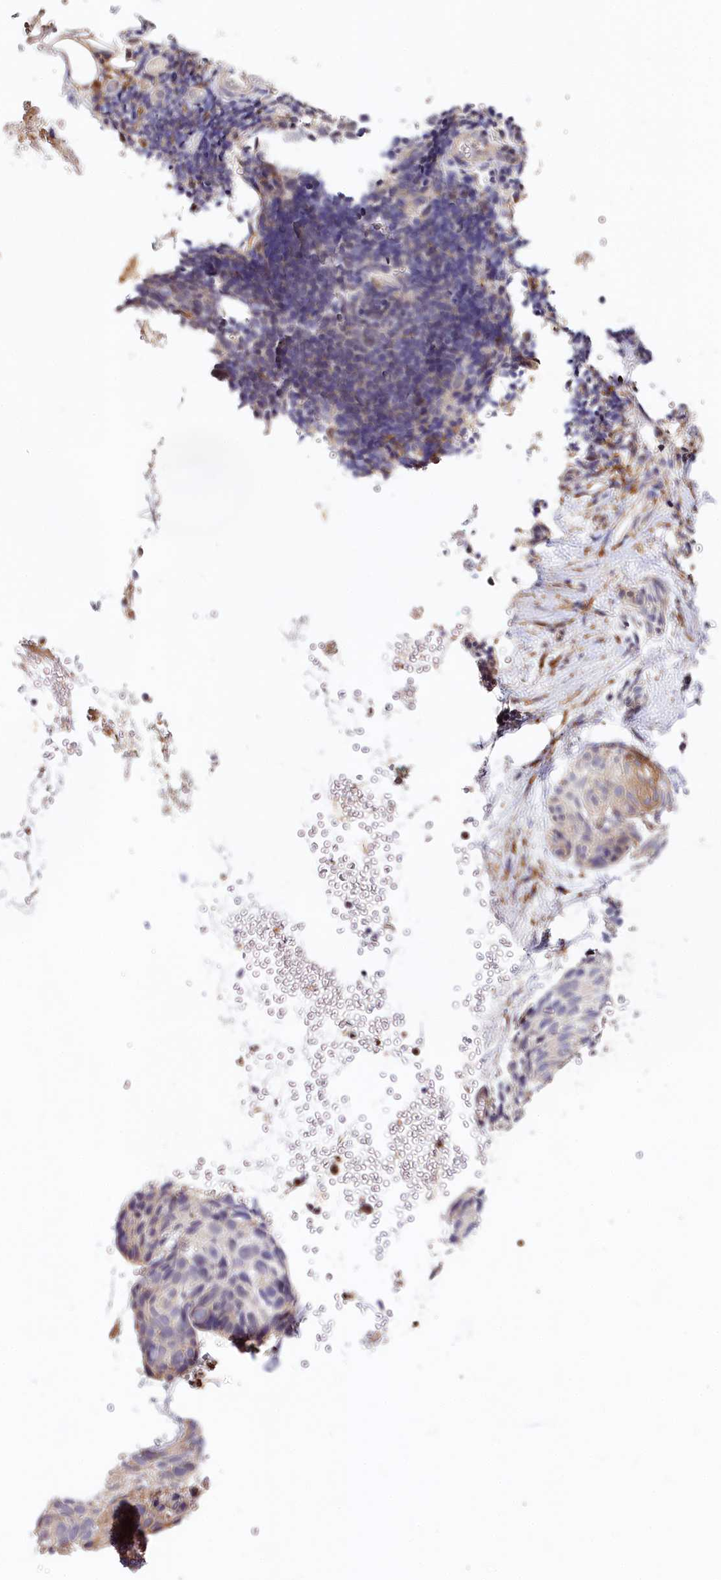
{"staining": {"intensity": "weak", "quantity": "<25%", "location": "cytoplasmic/membranous"}, "tissue": "skin cancer", "cell_type": "Tumor cells", "image_type": "cancer", "snomed": [{"axis": "morphology", "description": "Normal tissue, NOS"}, {"axis": "morphology", "description": "Basal cell carcinoma"}, {"axis": "topography", "description": "Skin"}], "caption": "Micrograph shows no significant protein staining in tumor cells of skin cancer (basal cell carcinoma).", "gene": "VEGFA", "patient": {"sex": "male", "age": 66}}